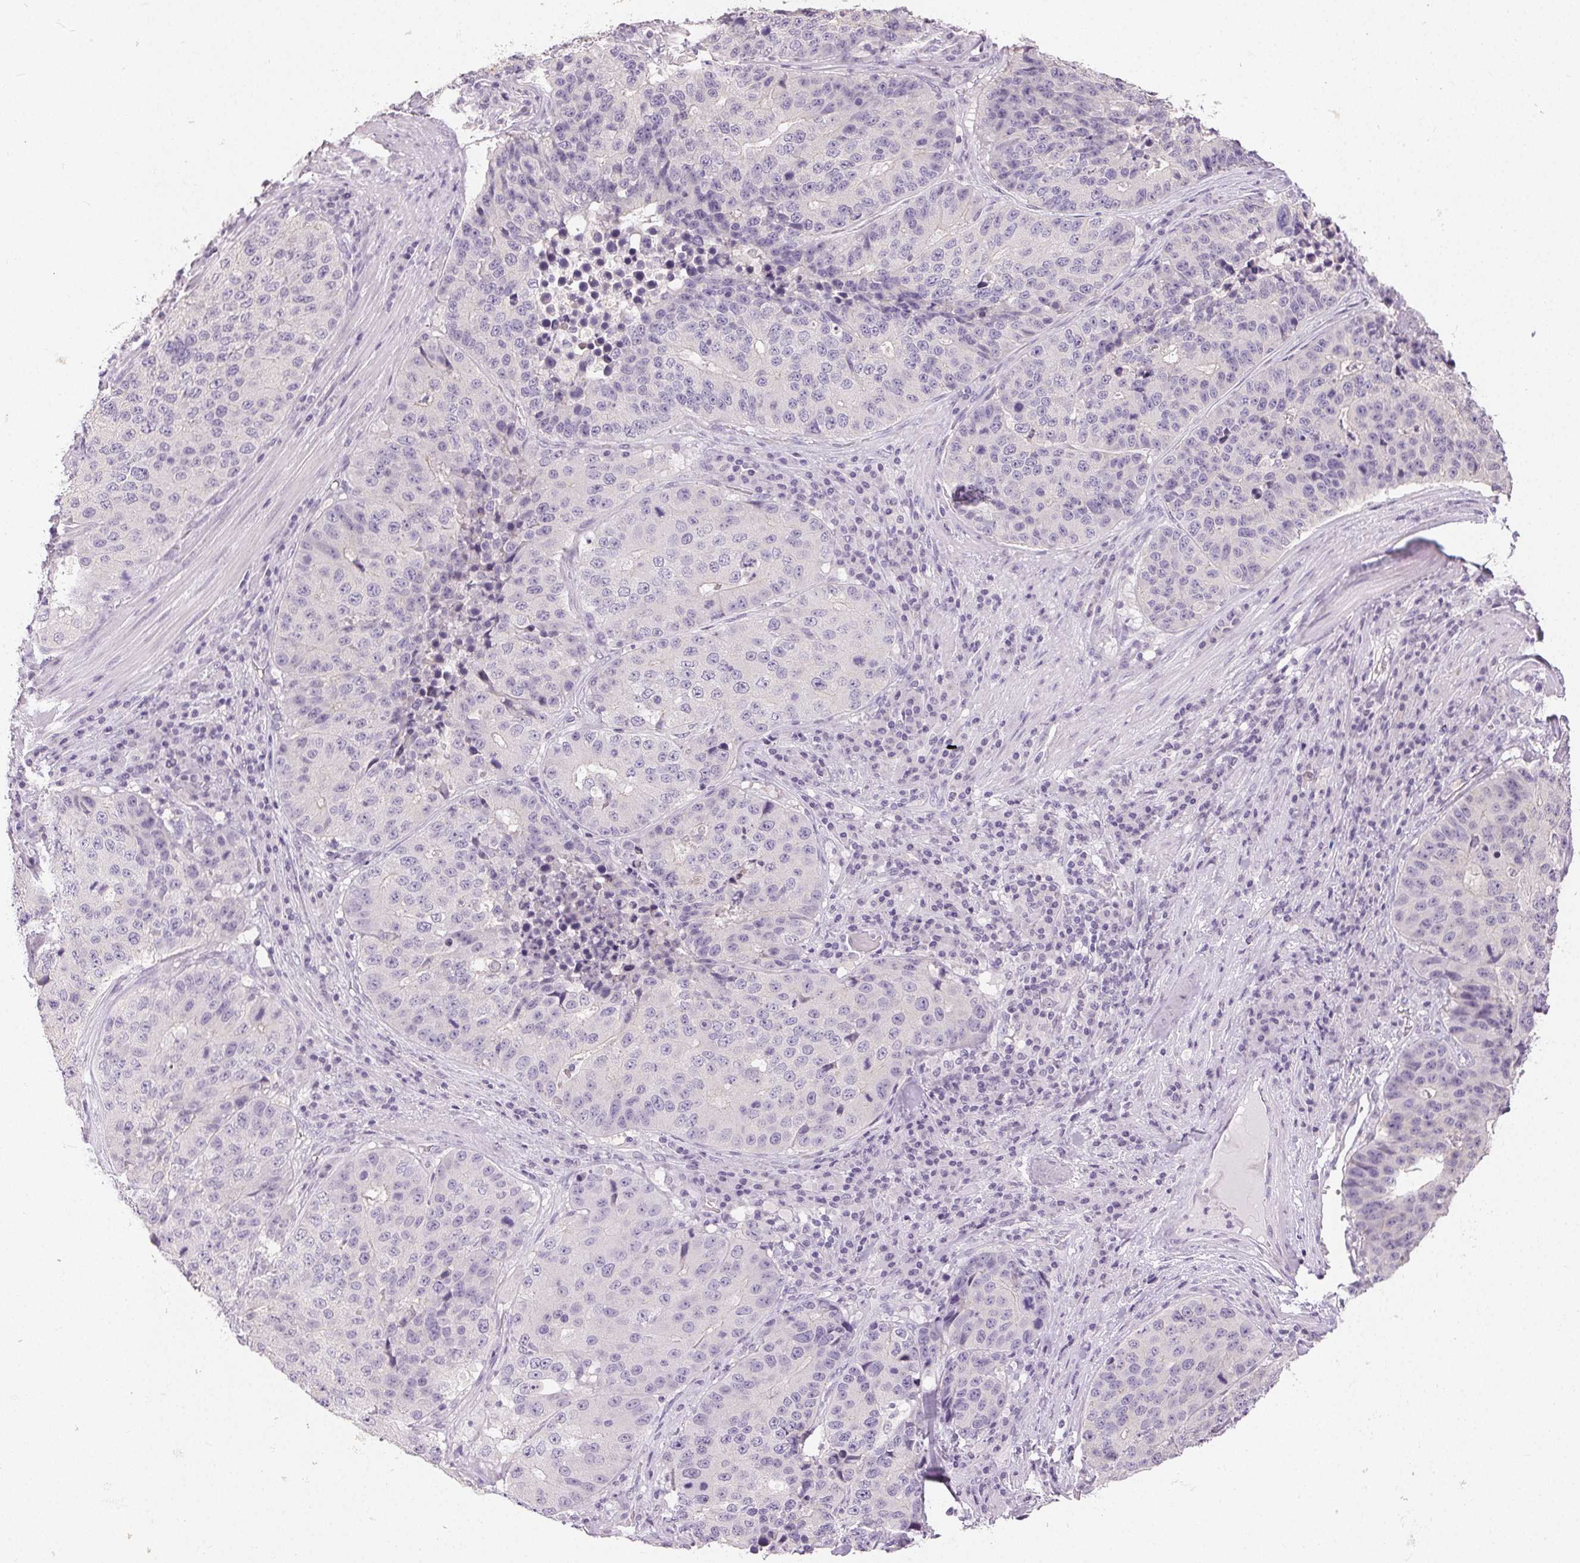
{"staining": {"intensity": "negative", "quantity": "none", "location": "none"}, "tissue": "stomach cancer", "cell_type": "Tumor cells", "image_type": "cancer", "snomed": [{"axis": "morphology", "description": "Adenocarcinoma, NOS"}, {"axis": "topography", "description": "Stomach"}], "caption": "The micrograph exhibits no staining of tumor cells in stomach adenocarcinoma.", "gene": "SFTPD", "patient": {"sex": "male", "age": 71}}